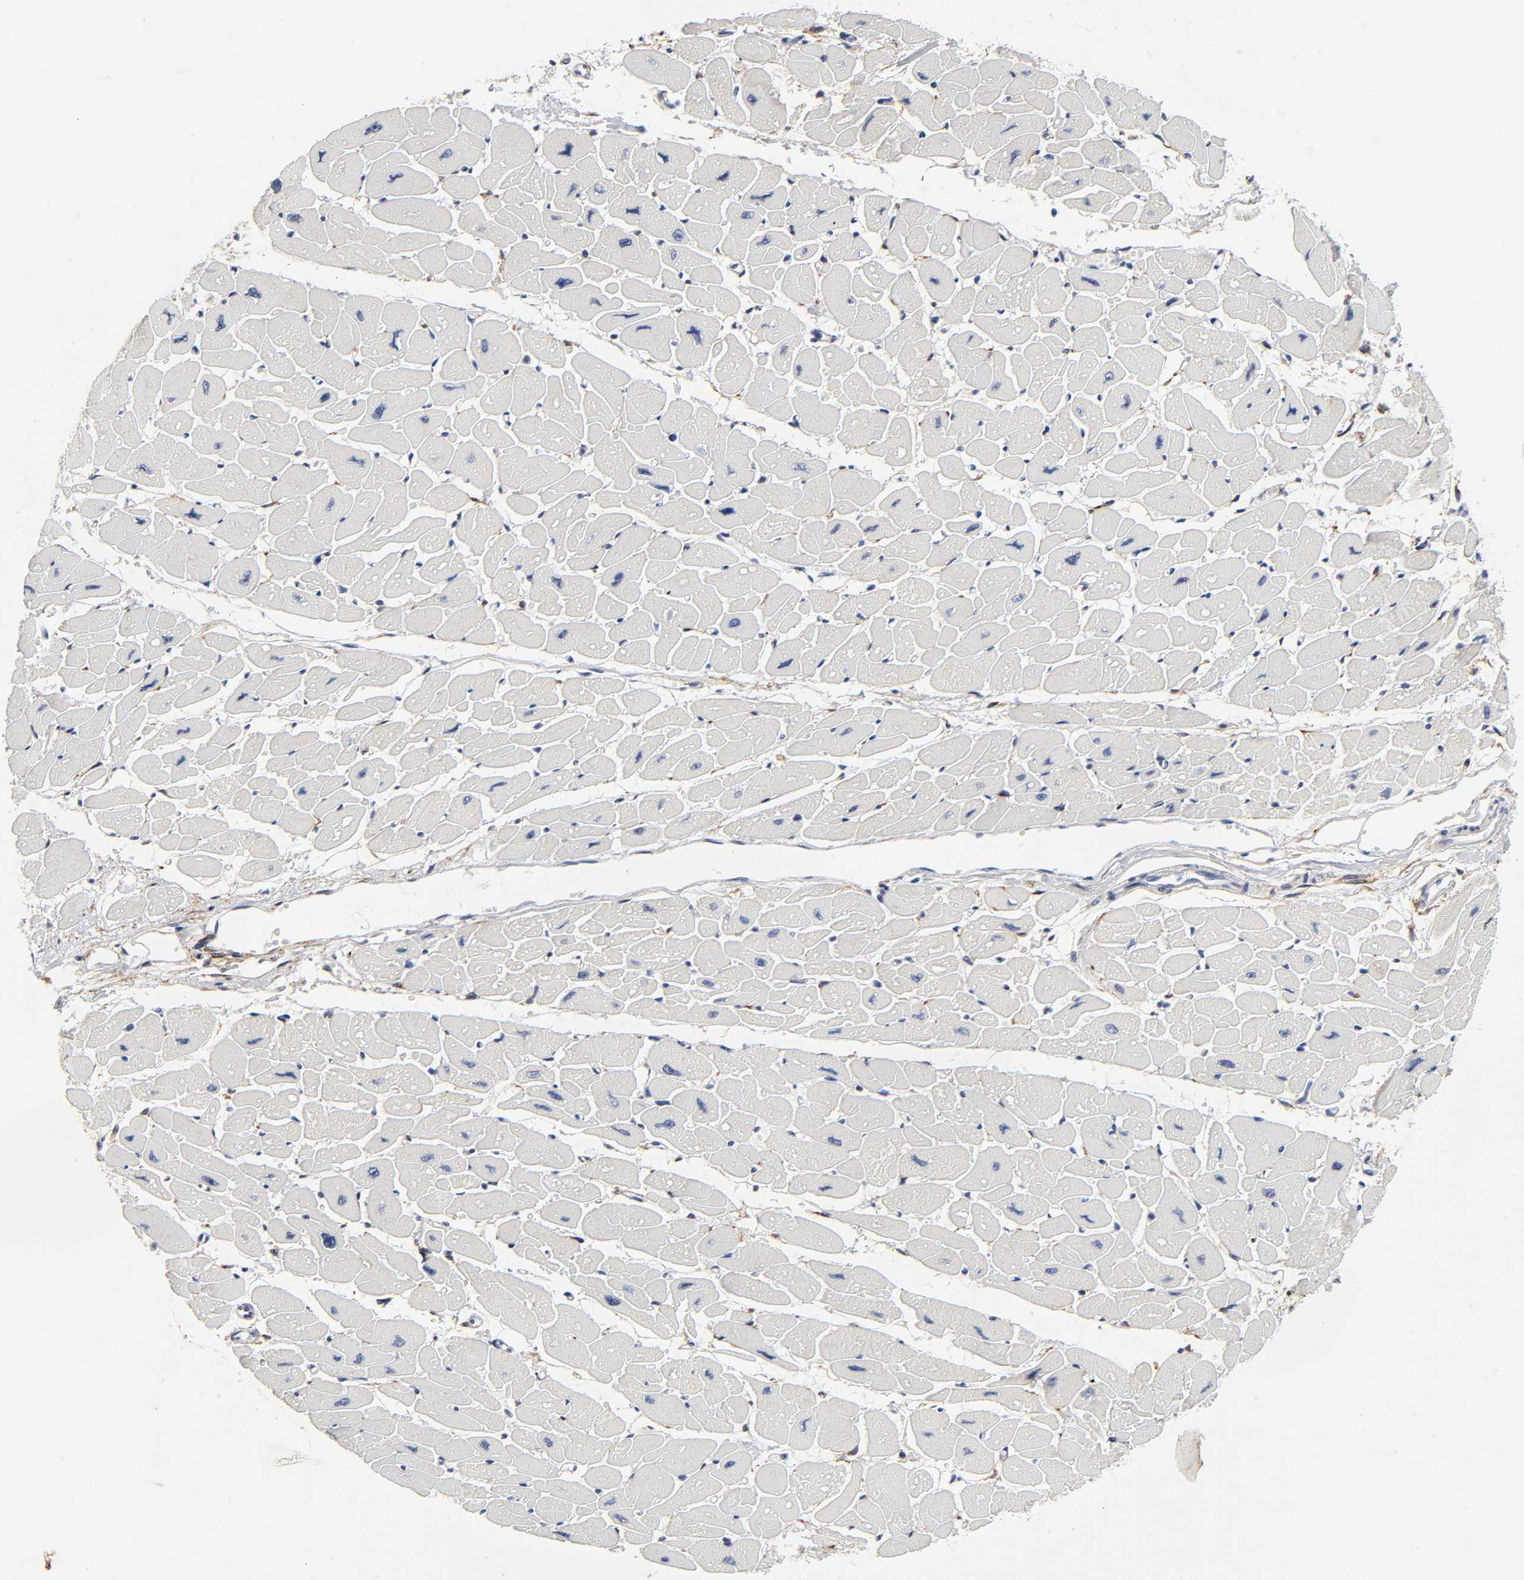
{"staining": {"intensity": "negative", "quantity": "none", "location": "none"}, "tissue": "heart muscle", "cell_type": "Cardiomyocytes", "image_type": "normal", "snomed": [{"axis": "morphology", "description": "Normal tissue, NOS"}, {"axis": "topography", "description": "Heart"}], "caption": "Photomicrograph shows no protein positivity in cardiomyocytes of benign heart muscle. (Brightfield microscopy of DAB (3,3'-diaminobenzidine) immunohistochemistry (IHC) at high magnification).", "gene": "LRP1", "patient": {"sex": "female", "age": 54}}